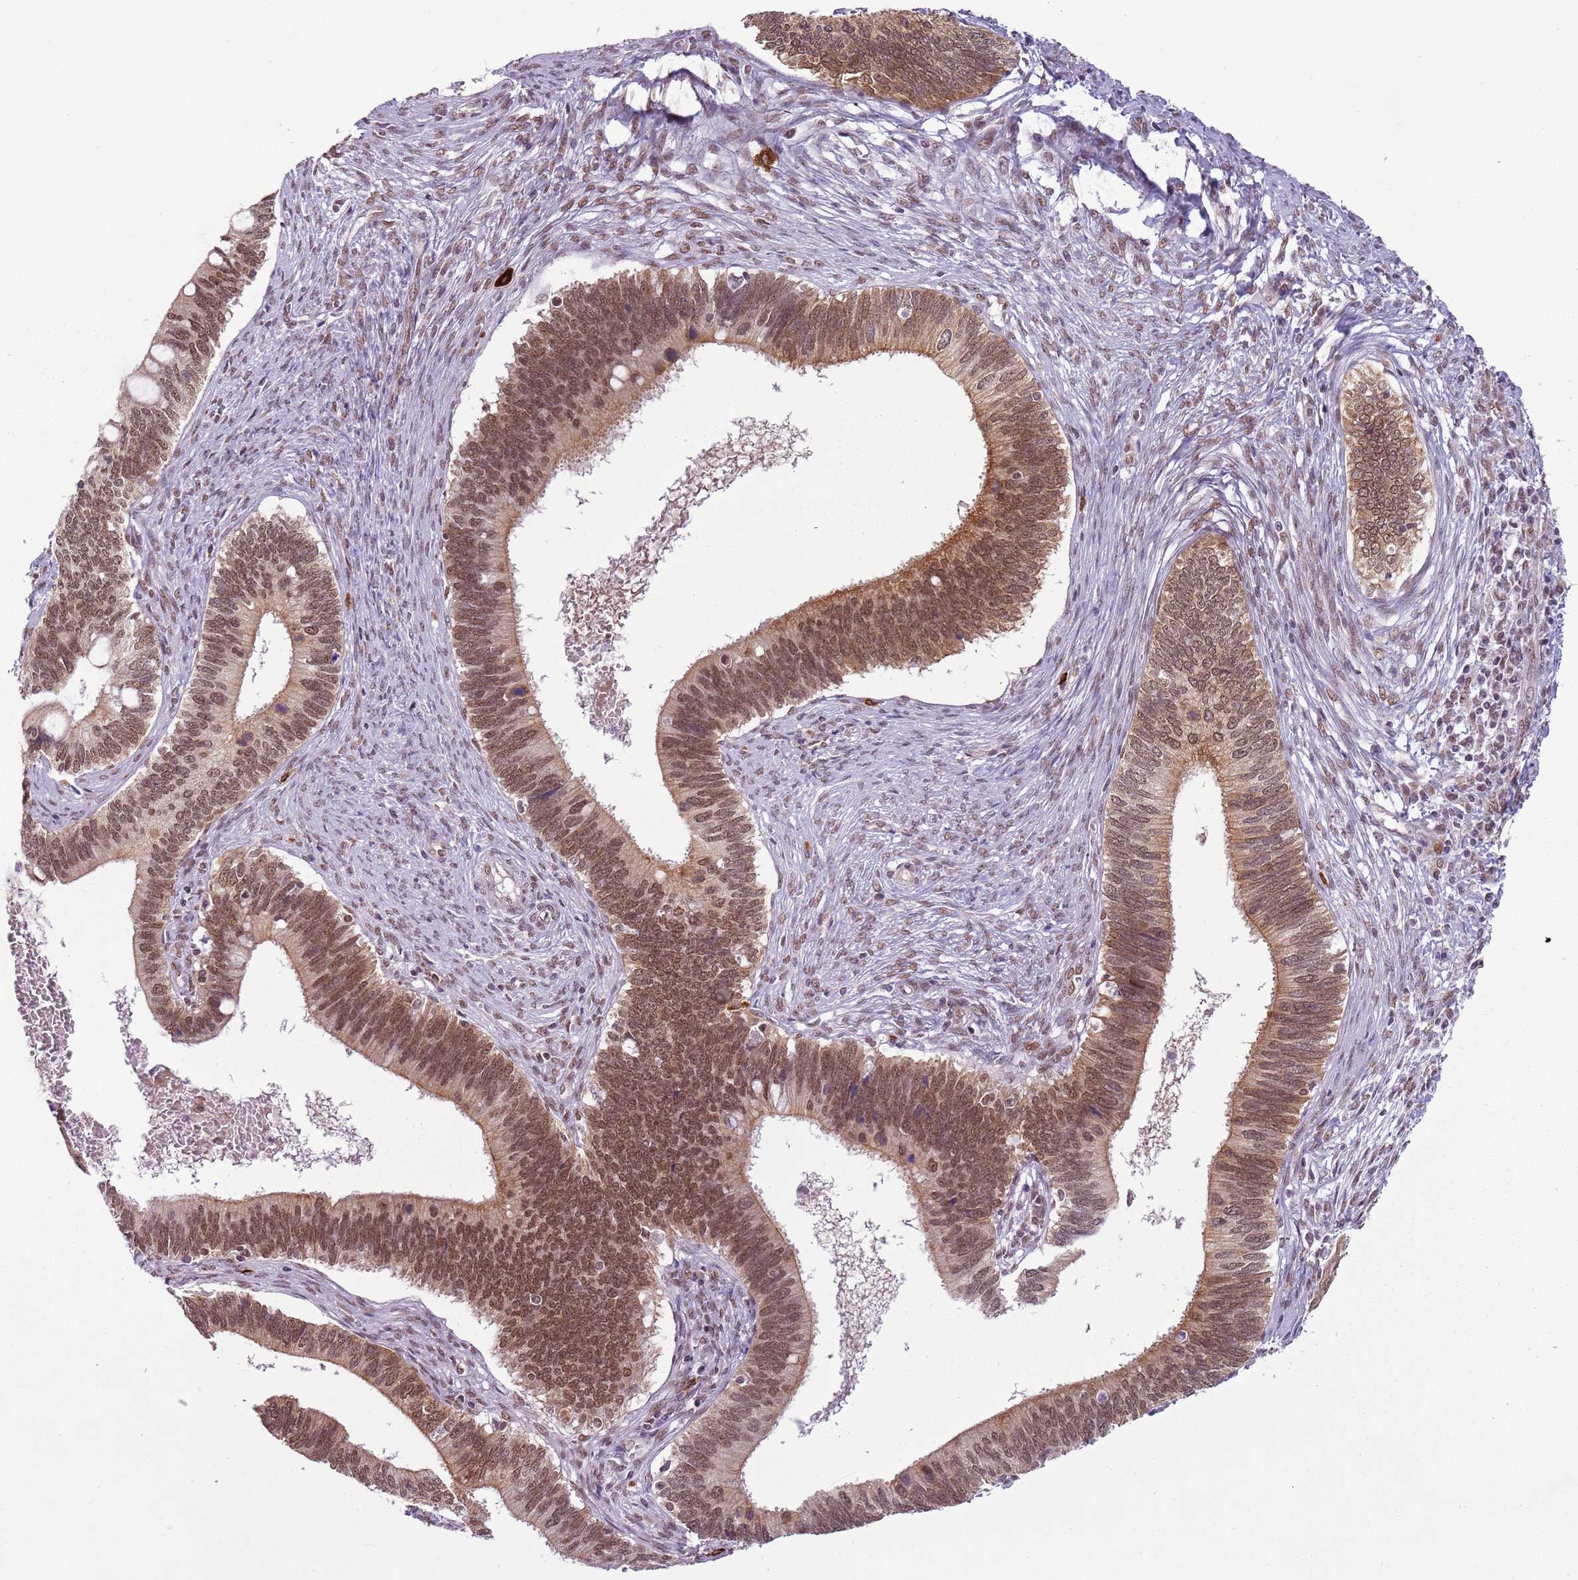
{"staining": {"intensity": "moderate", "quantity": ">75%", "location": "cytoplasmic/membranous,nuclear"}, "tissue": "cervical cancer", "cell_type": "Tumor cells", "image_type": "cancer", "snomed": [{"axis": "morphology", "description": "Adenocarcinoma, NOS"}, {"axis": "topography", "description": "Cervix"}], "caption": "A medium amount of moderate cytoplasmic/membranous and nuclear positivity is present in approximately >75% of tumor cells in adenocarcinoma (cervical) tissue.", "gene": "FAM120AOS", "patient": {"sex": "female", "age": 42}}